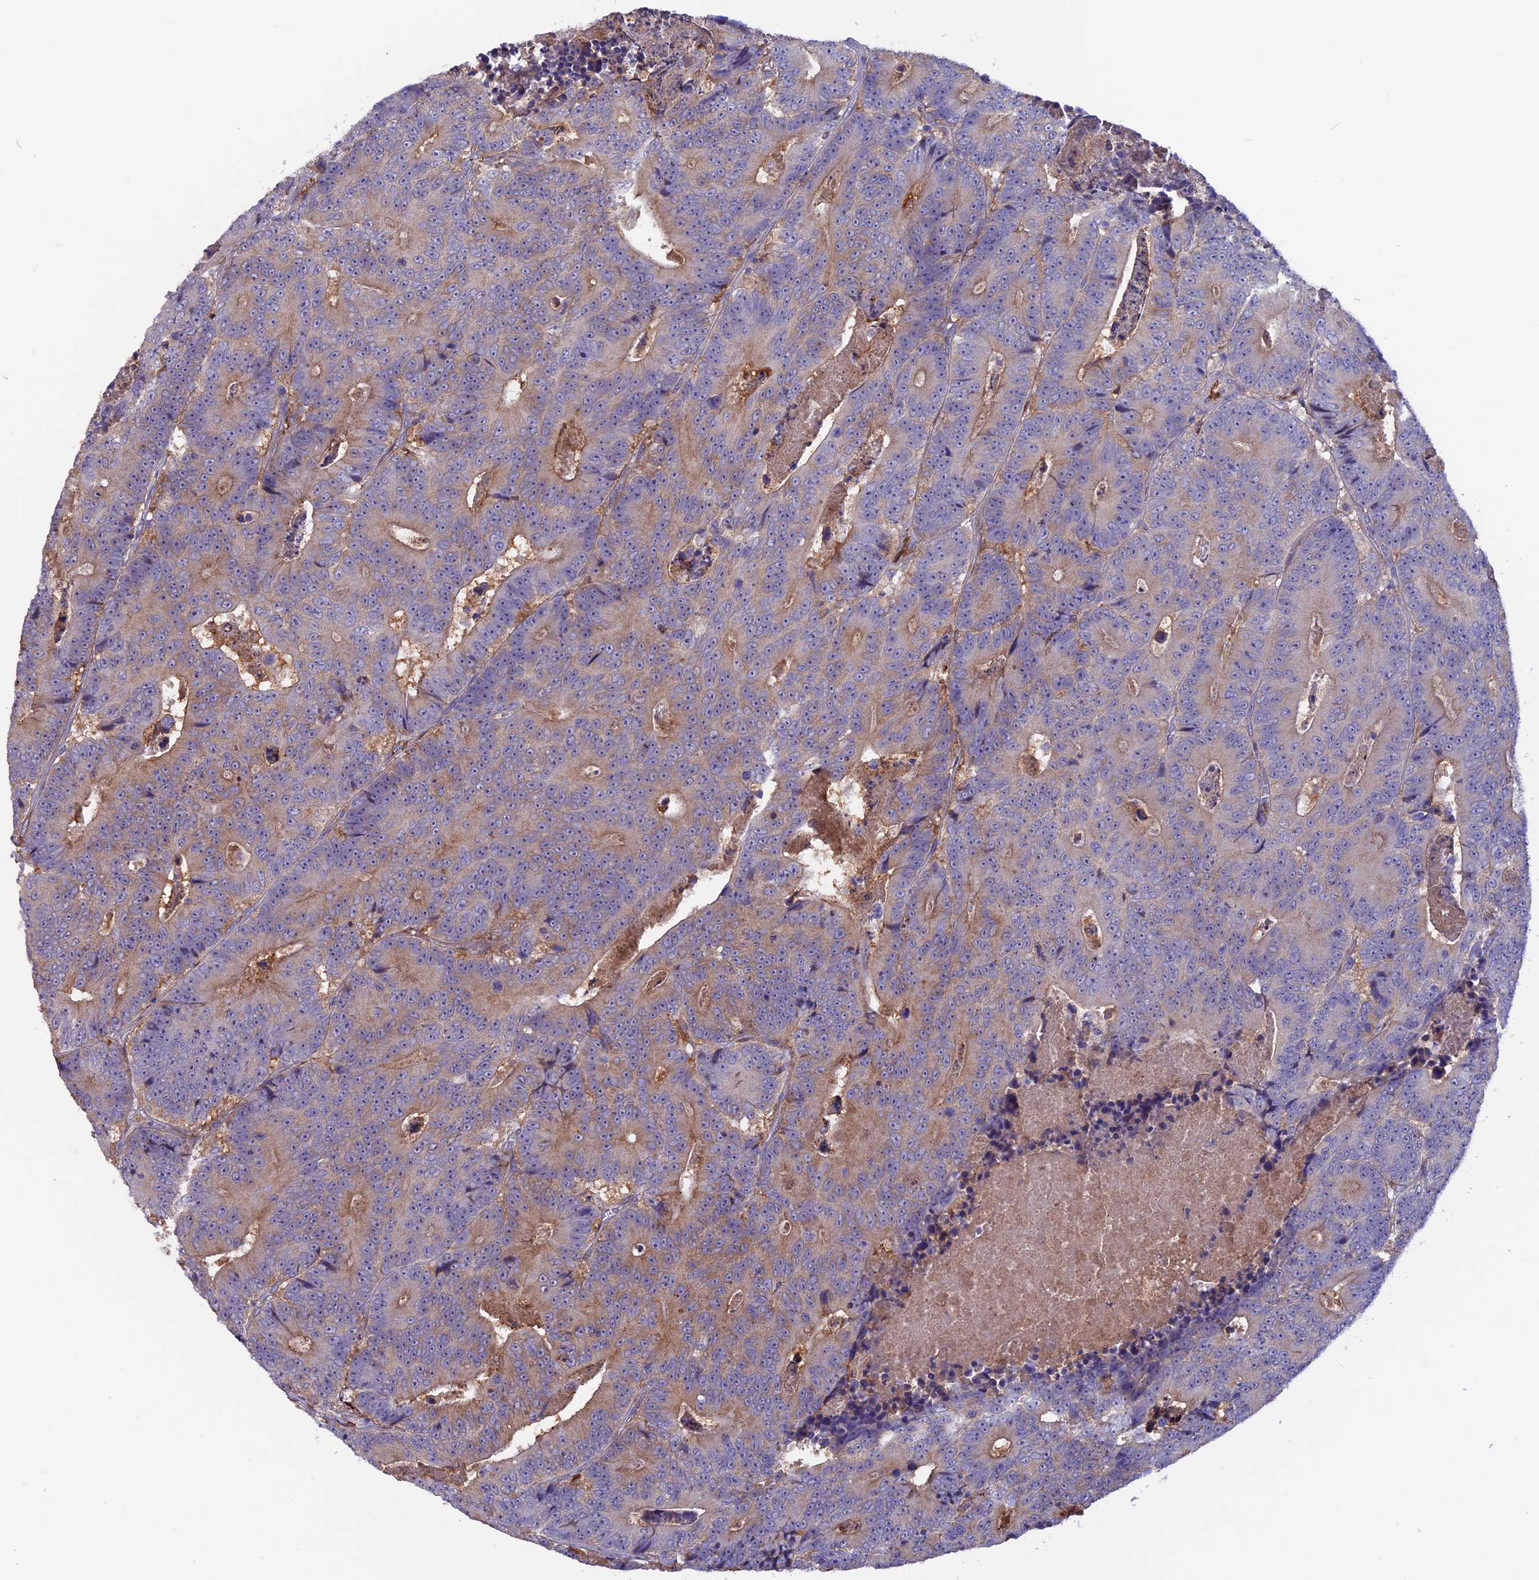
{"staining": {"intensity": "weak", "quantity": "25%-75%", "location": "cytoplasmic/membranous"}, "tissue": "colorectal cancer", "cell_type": "Tumor cells", "image_type": "cancer", "snomed": [{"axis": "morphology", "description": "Adenocarcinoma, NOS"}, {"axis": "topography", "description": "Colon"}], "caption": "IHC staining of colorectal adenocarcinoma, which shows low levels of weak cytoplasmic/membranous expression in about 25%-75% of tumor cells indicating weak cytoplasmic/membranous protein positivity. The staining was performed using DAB (brown) for protein detection and nuclei were counterstained in hematoxylin (blue).", "gene": "COL4A3", "patient": {"sex": "male", "age": 83}}